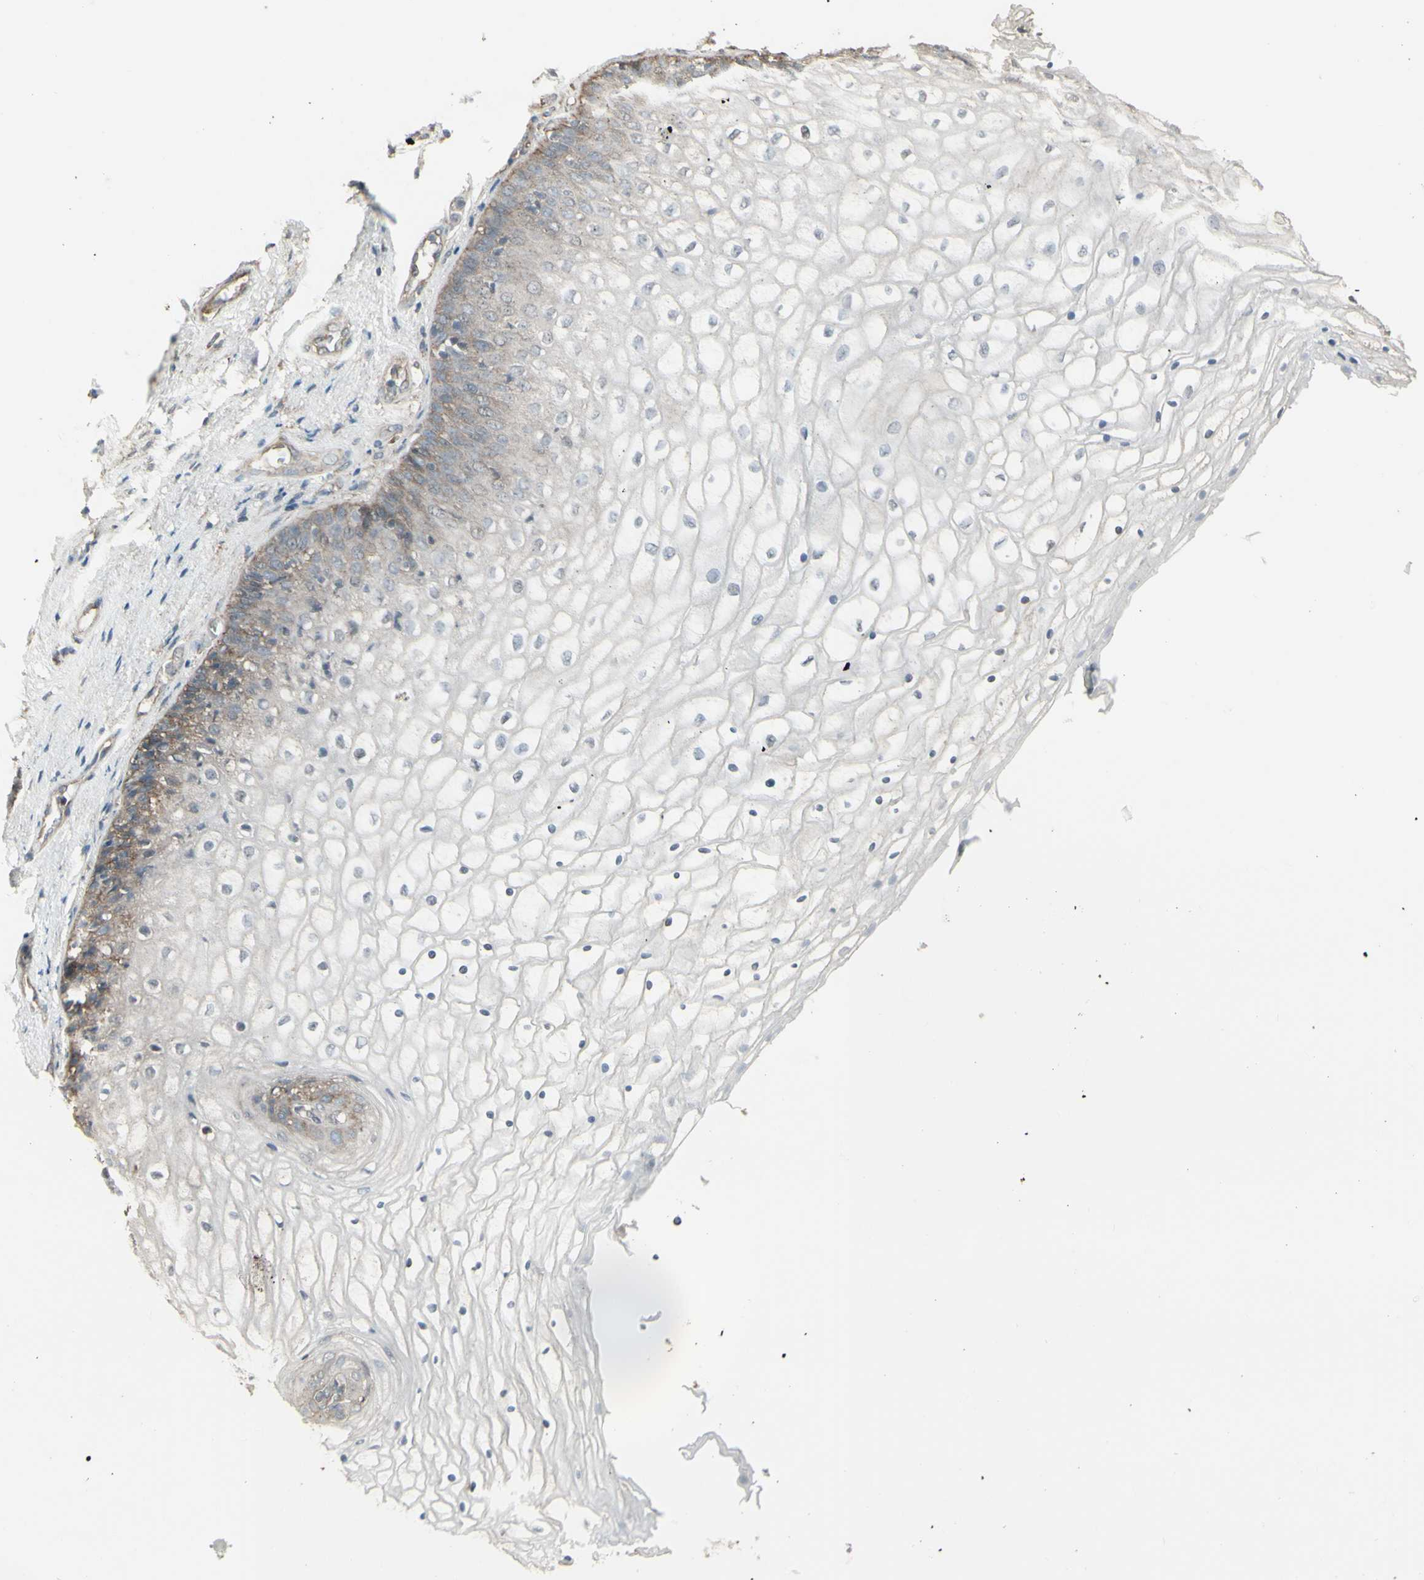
{"staining": {"intensity": "moderate", "quantity": "<25%", "location": "cytoplasmic/membranous"}, "tissue": "vagina", "cell_type": "Squamous epithelial cells", "image_type": "normal", "snomed": [{"axis": "morphology", "description": "Normal tissue, NOS"}, {"axis": "topography", "description": "Vagina"}], "caption": "Unremarkable vagina was stained to show a protein in brown. There is low levels of moderate cytoplasmic/membranous positivity in about <25% of squamous epithelial cells.", "gene": "ENSG00000285526", "patient": {"sex": "female", "age": 34}}